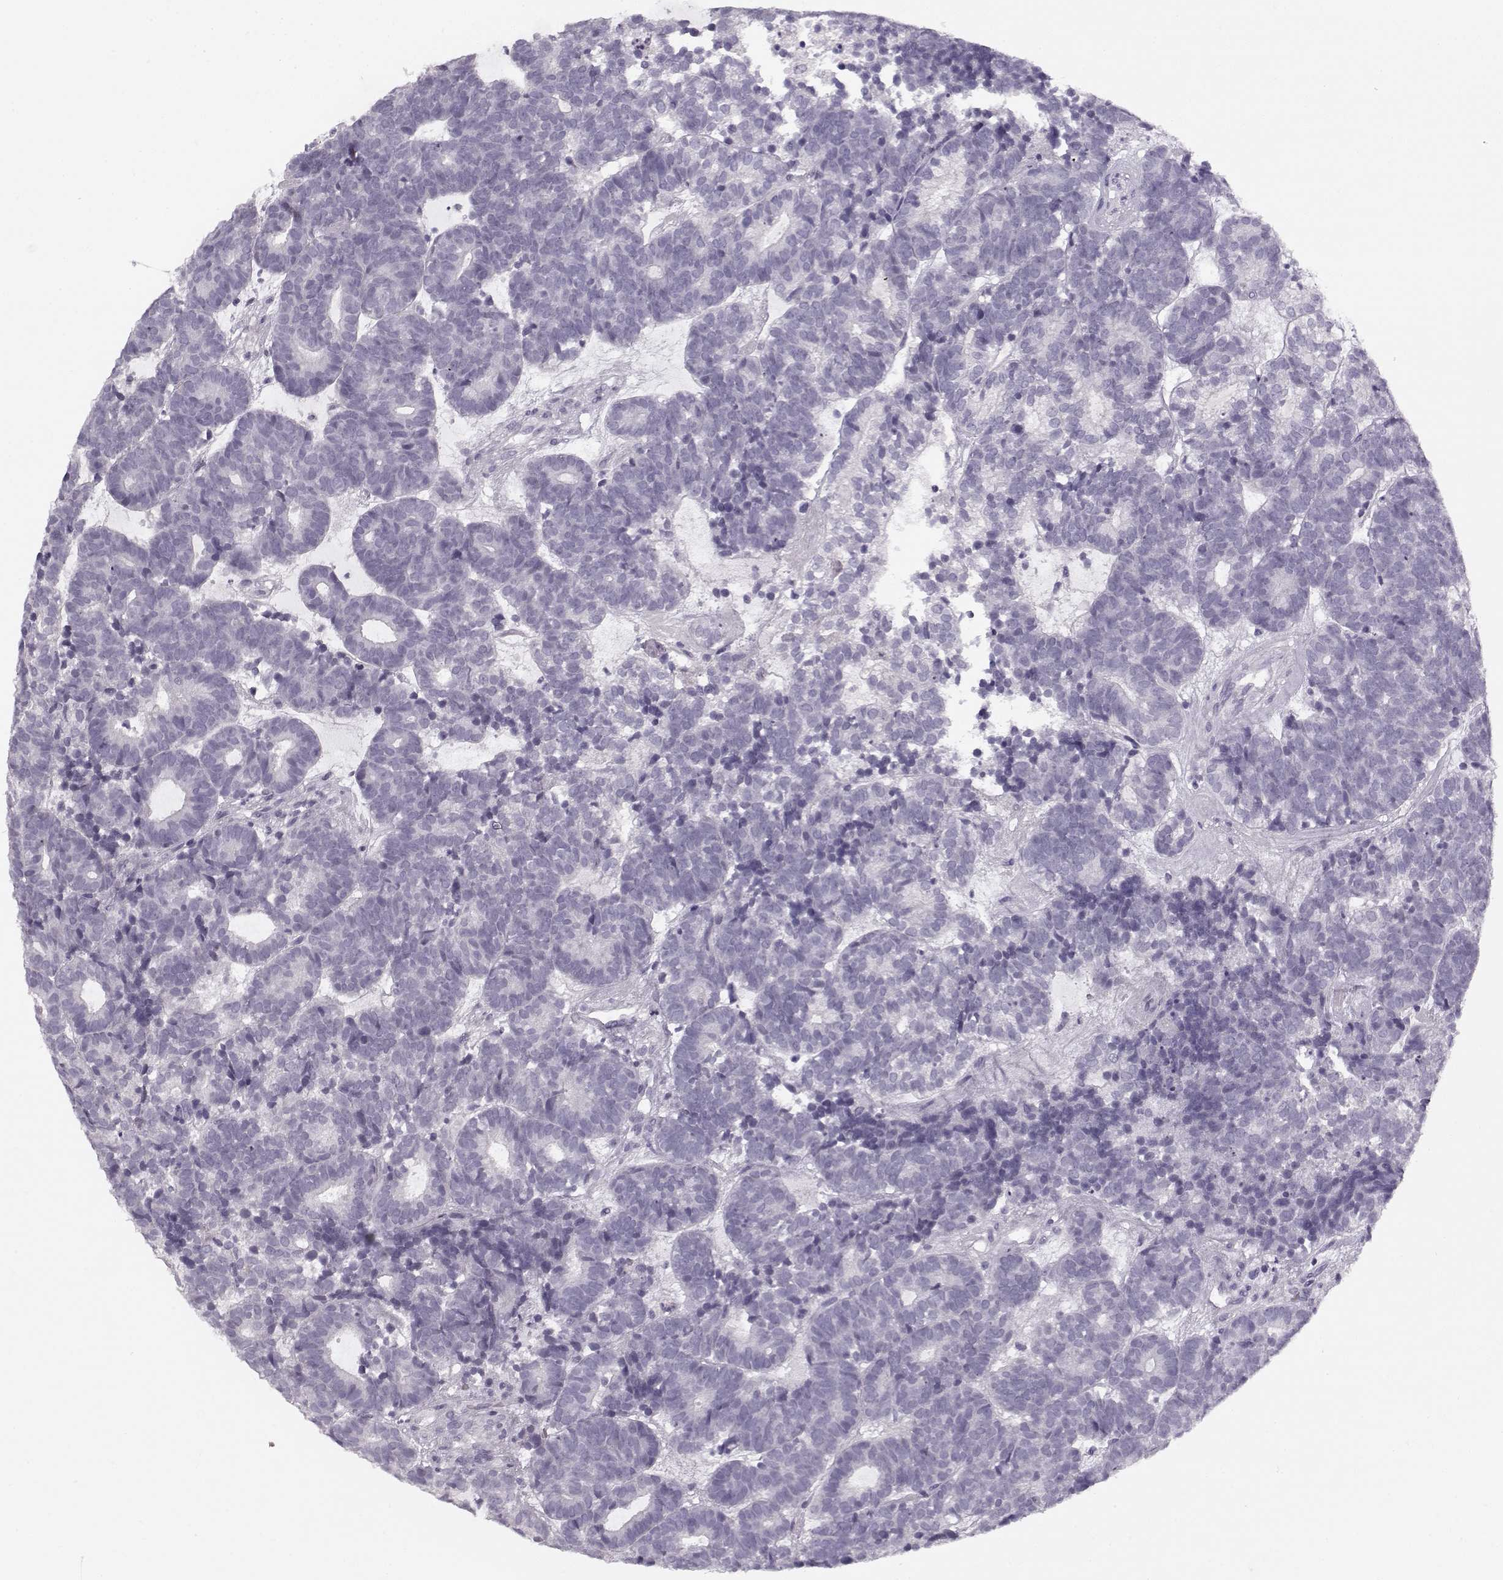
{"staining": {"intensity": "negative", "quantity": "none", "location": "none"}, "tissue": "head and neck cancer", "cell_type": "Tumor cells", "image_type": "cancer", "snomed": [{"axis": "morphology", "description": "Adenocarcinoma, NOS"}, {"axis": "topography", "description": "Head-Neck"}], "caption": "The histopathology image demonstrates no significant expression in tumor cells of head and neck cancer. The staining is performed using DAB (3,3'-diaminobenzidine) brown chromogen with nuclei counter-stained in using hematoxylin.", "gene": "PNMT", "patient": {"sex": "female", "age": 81}}